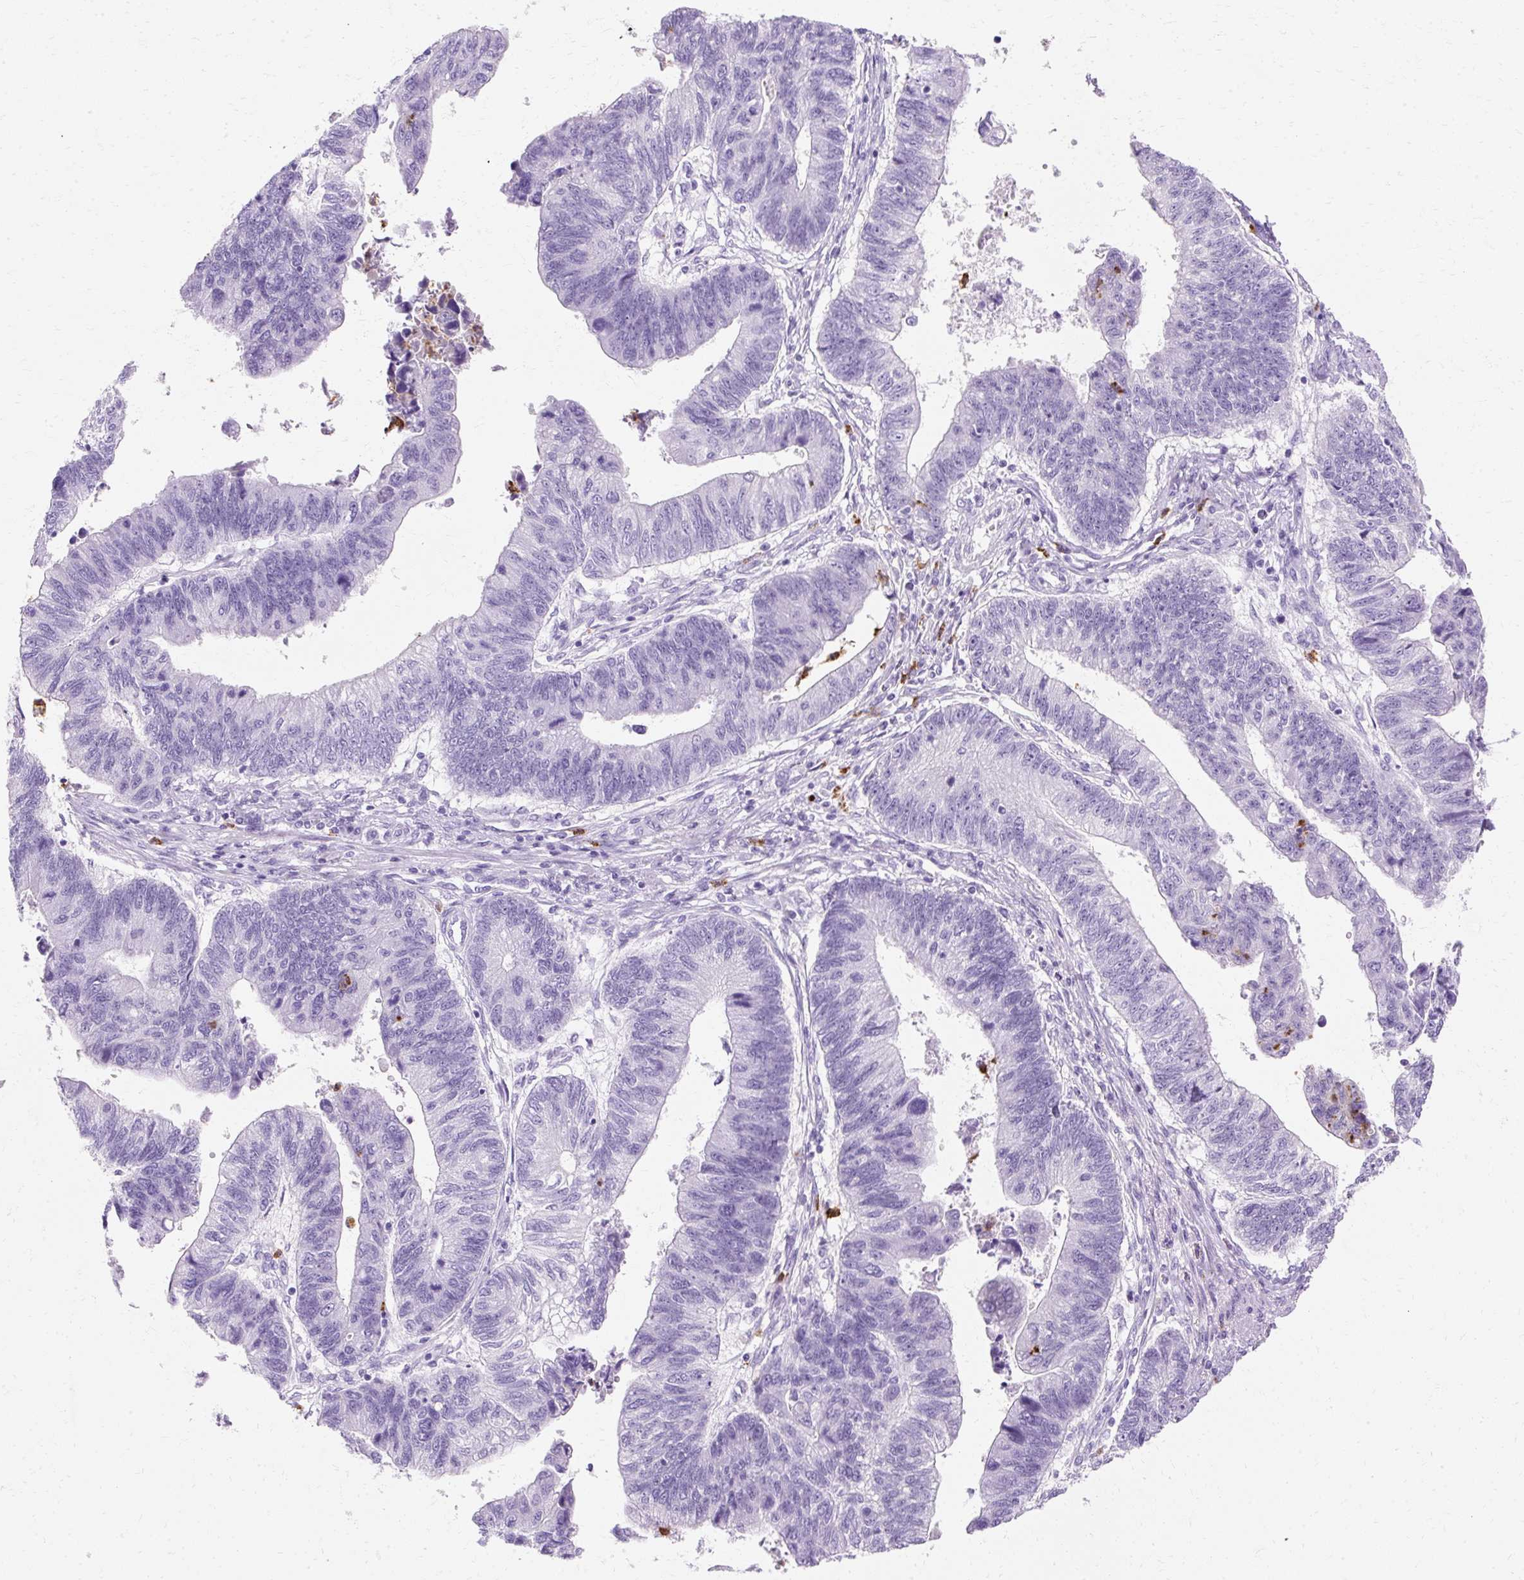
{"staining": {"intensity": "negative", "quantity": "none", "location": "none"}, "tissue": "stomach cancer", "cell_type": "Tumor cells", "image_type": "cancer", "snomed": [{"axis": "morphology", "description": "Adenocarcinoma, NOS"}, {"axis": "topography", "description": "Stomach"}], "caption": "This image is of stomach cancer stained with immunohistochemistry to label a protein in brown with the nuclei are counter-stained blue. There is no staining in tumor cells.", "gene": "DEFA1", "patient": {"sex": "male", "age": 59}}